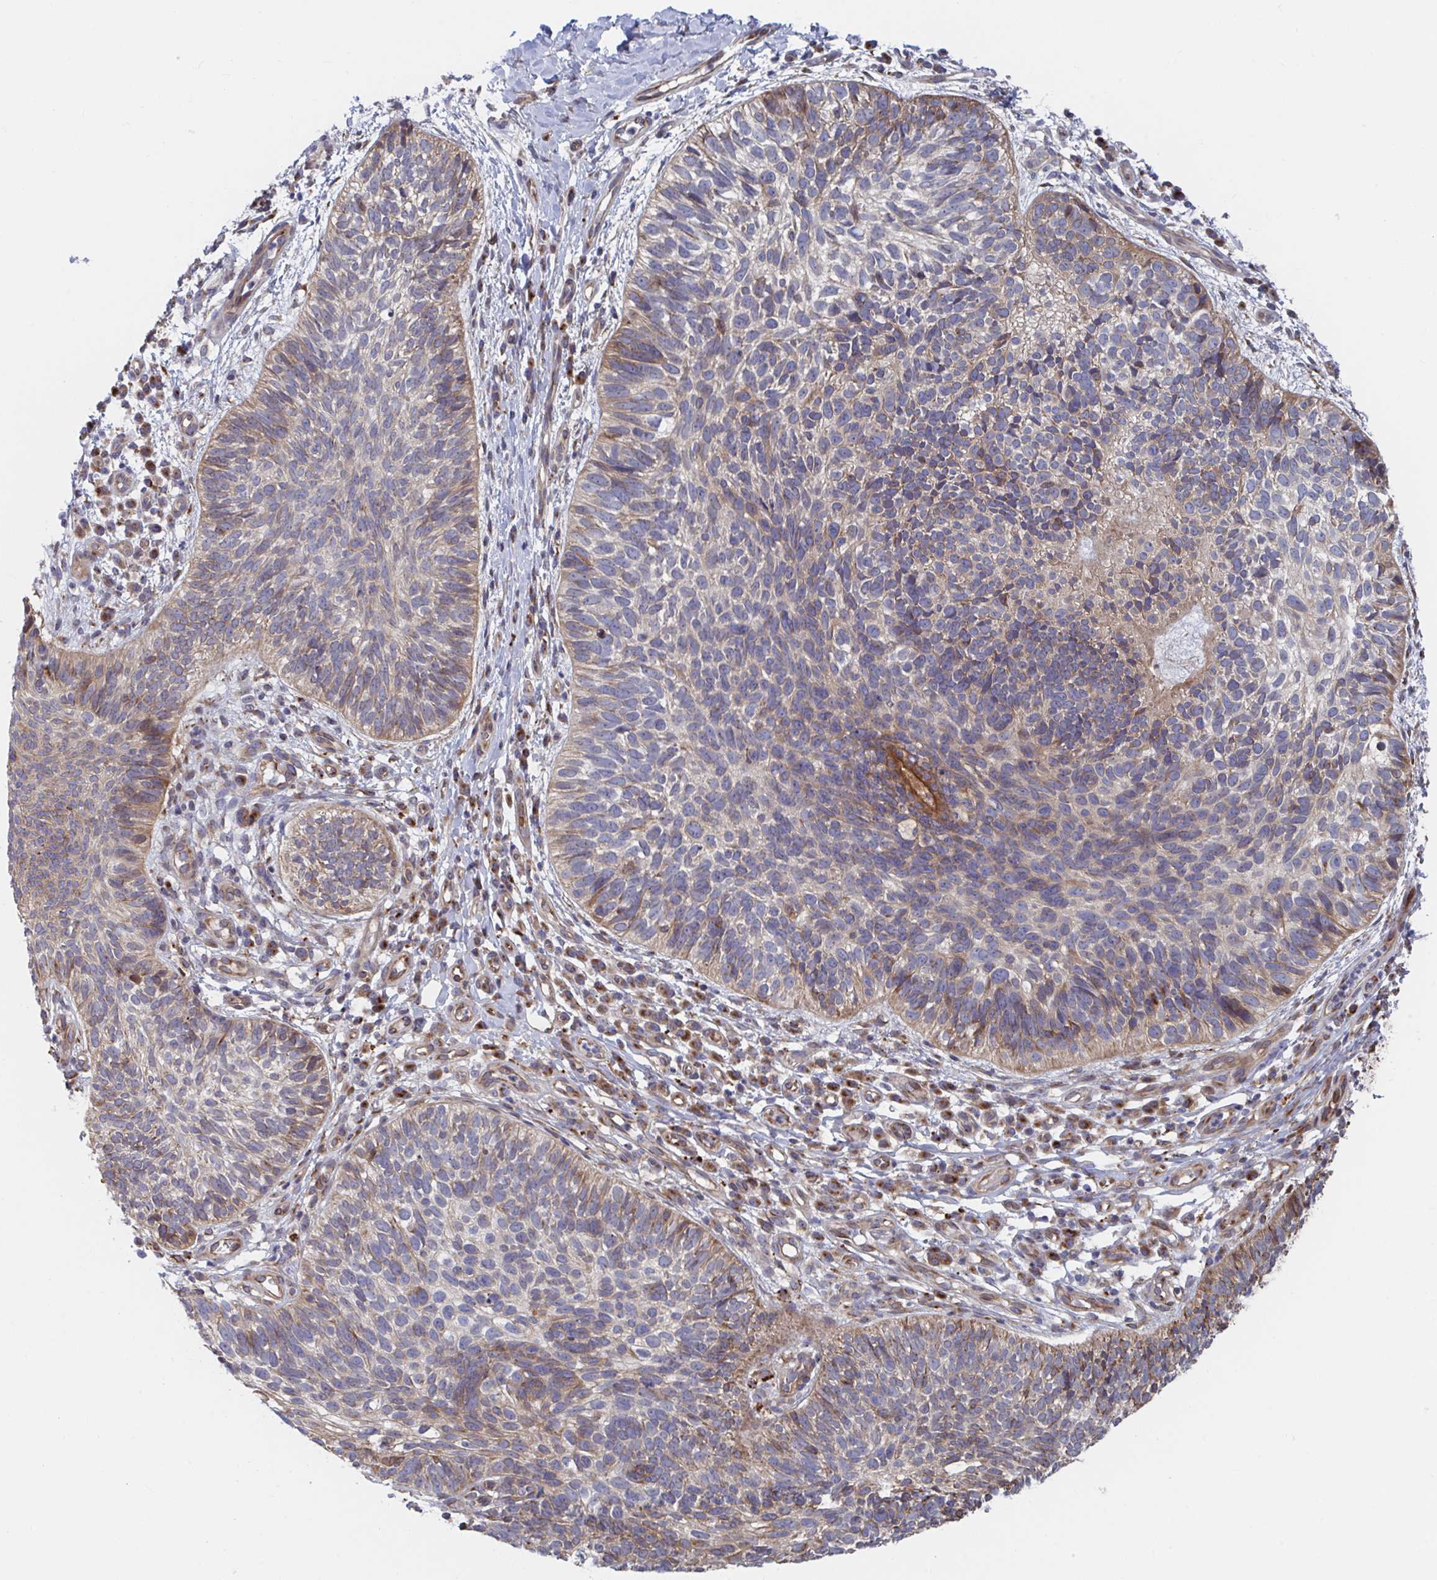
{"staining": {"intensity": "strong", "quantity": "<25%", "location": "cytoplasmic/membranous"}, "tissue": "skin cancer", "cell_type": "Tumor cells", "image_type": "cancer", "snomed": [{"axis": "morphology", "description": "Basal cell carcinoma"}, {"axis": "topography", "description": "Skin"}, {"axis": "topography", "description": "Skin of leg"}], "caption": "Protein expression analysis of human skin cancer reveals strong cytoplasmic/membranous positivity in approximately <25% of tumor cells. The staining was performed using DAB to visualize the protein expression in brown, while the nuclei were stained in blue with hematoxylin (Magnification: 20x).", "gene": "FJX1", "patient": {"sex": "female", "age": 87}}